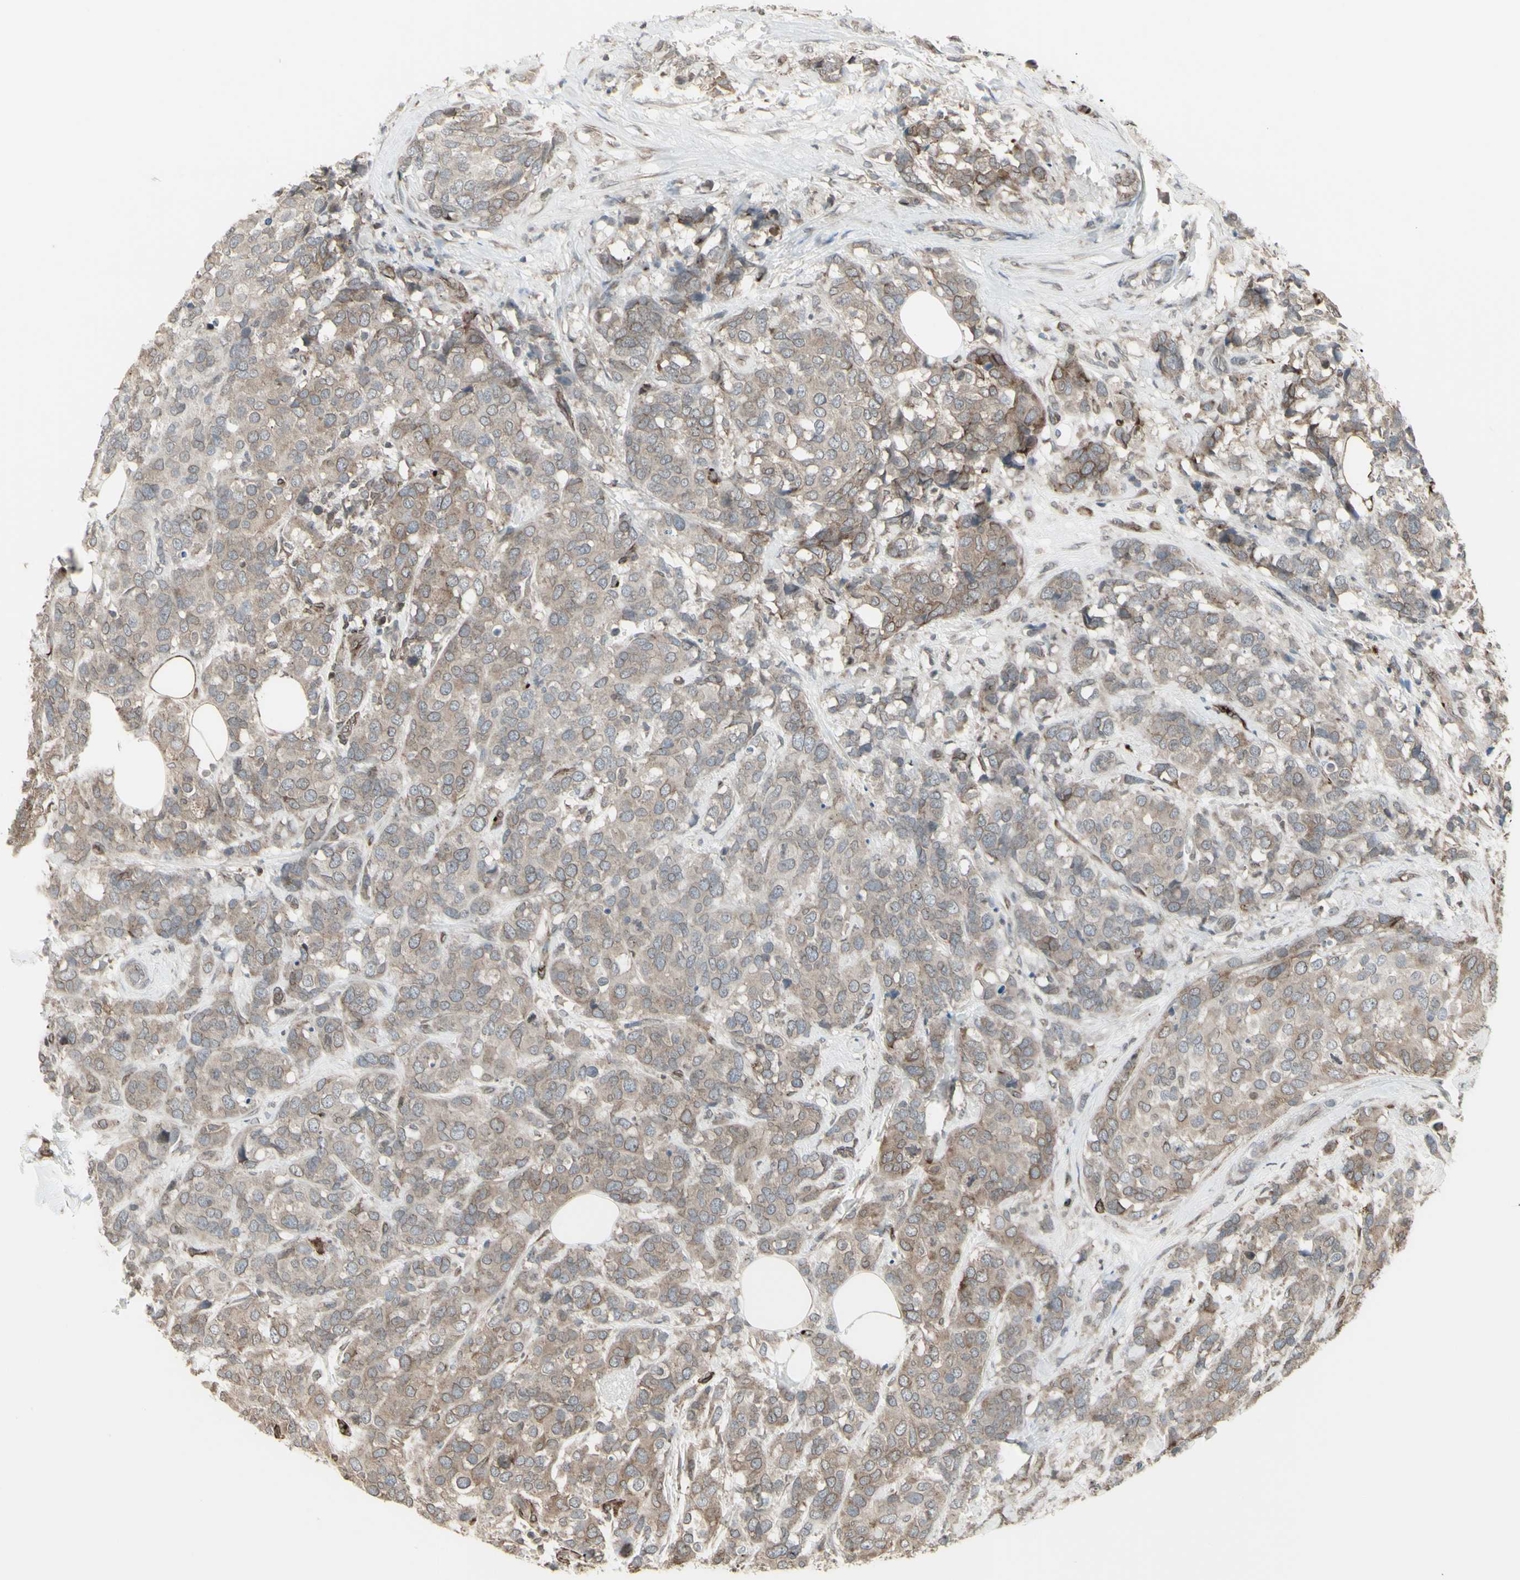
{"staining": {"intensity": "weak", "quantity": ">75%", "location": "cytoplasmic/membranous"}, "tissue": "breast cancer", "cell_type": "Tumor cells", "image_type": "cancer", "snomed": [{"axis": "morphology", "description": "Lobular carcinoma"}, {"axis": "topography", "description": "Breast"}], "caption": "The immunohistochemical stain shows weak cytoplasmic/membranous staining in tumor cells of breast cancer tissue. (IHC, brightfield microscopy, high magnification).", "gene": "DTX3L", "patient": {"sex": "female", "age": 59}}